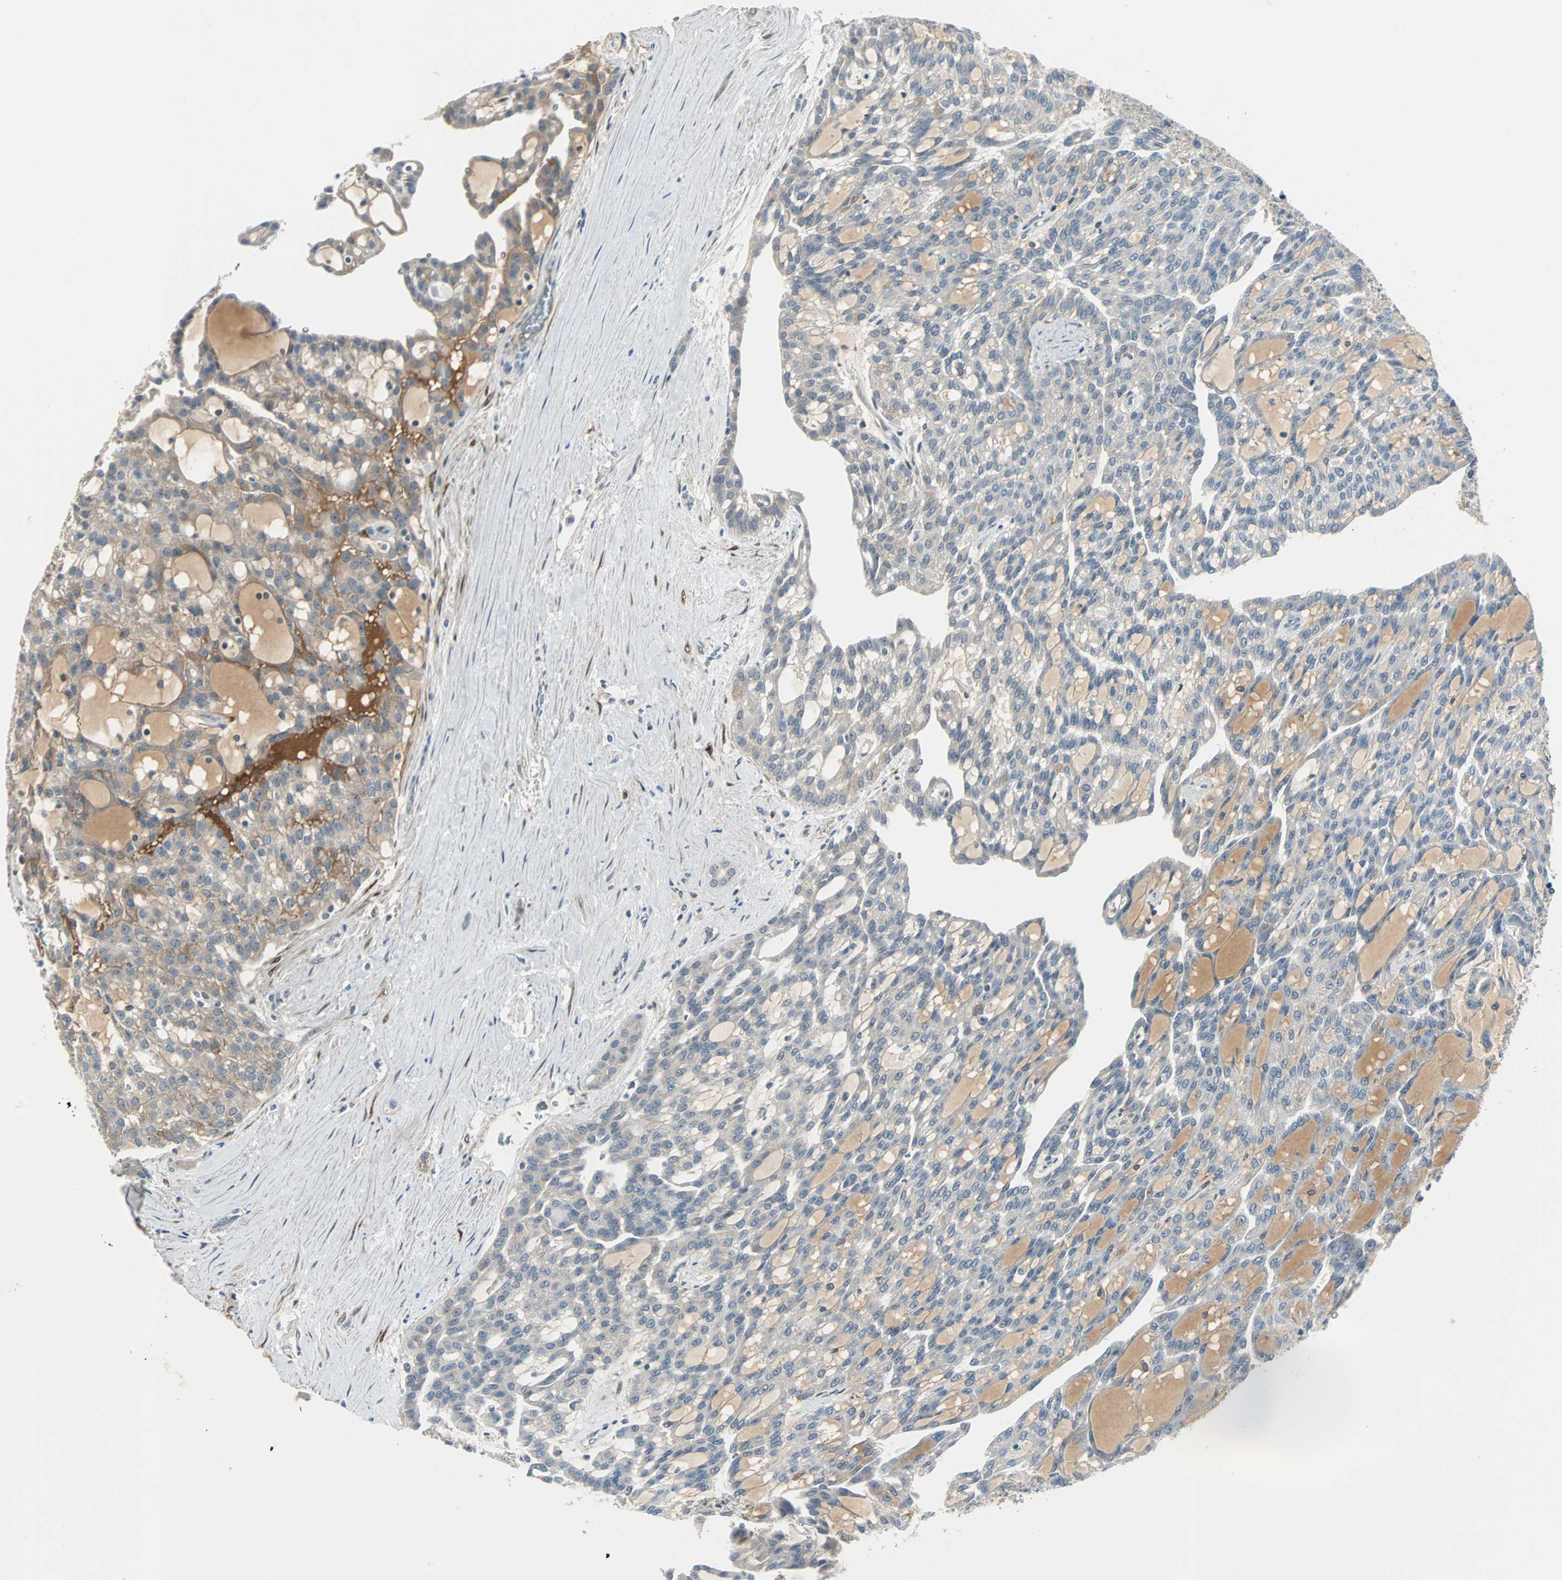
{"staining": {"intensity": "moderate", "quantity": "<25%", "location": "cytoplasmic/membranous"}, "tissue": "renal cancer", "cell_type": "Tumor cells", "image_type": "cancer", "snomed": [{"axis": "morphology", "description": "Adenocarcinoma, NOS"}, {"axis": "topography", "description": "Kidney"}], "caption": "Adenocarcinoma (renal) stained for a protein (brown) demonstrates moderate cytoplasmic/membranous positive positivity in approximately <25% of tumor cells.", "gene": "FHL2", "patient": {"sex": "male", "age": 63}}